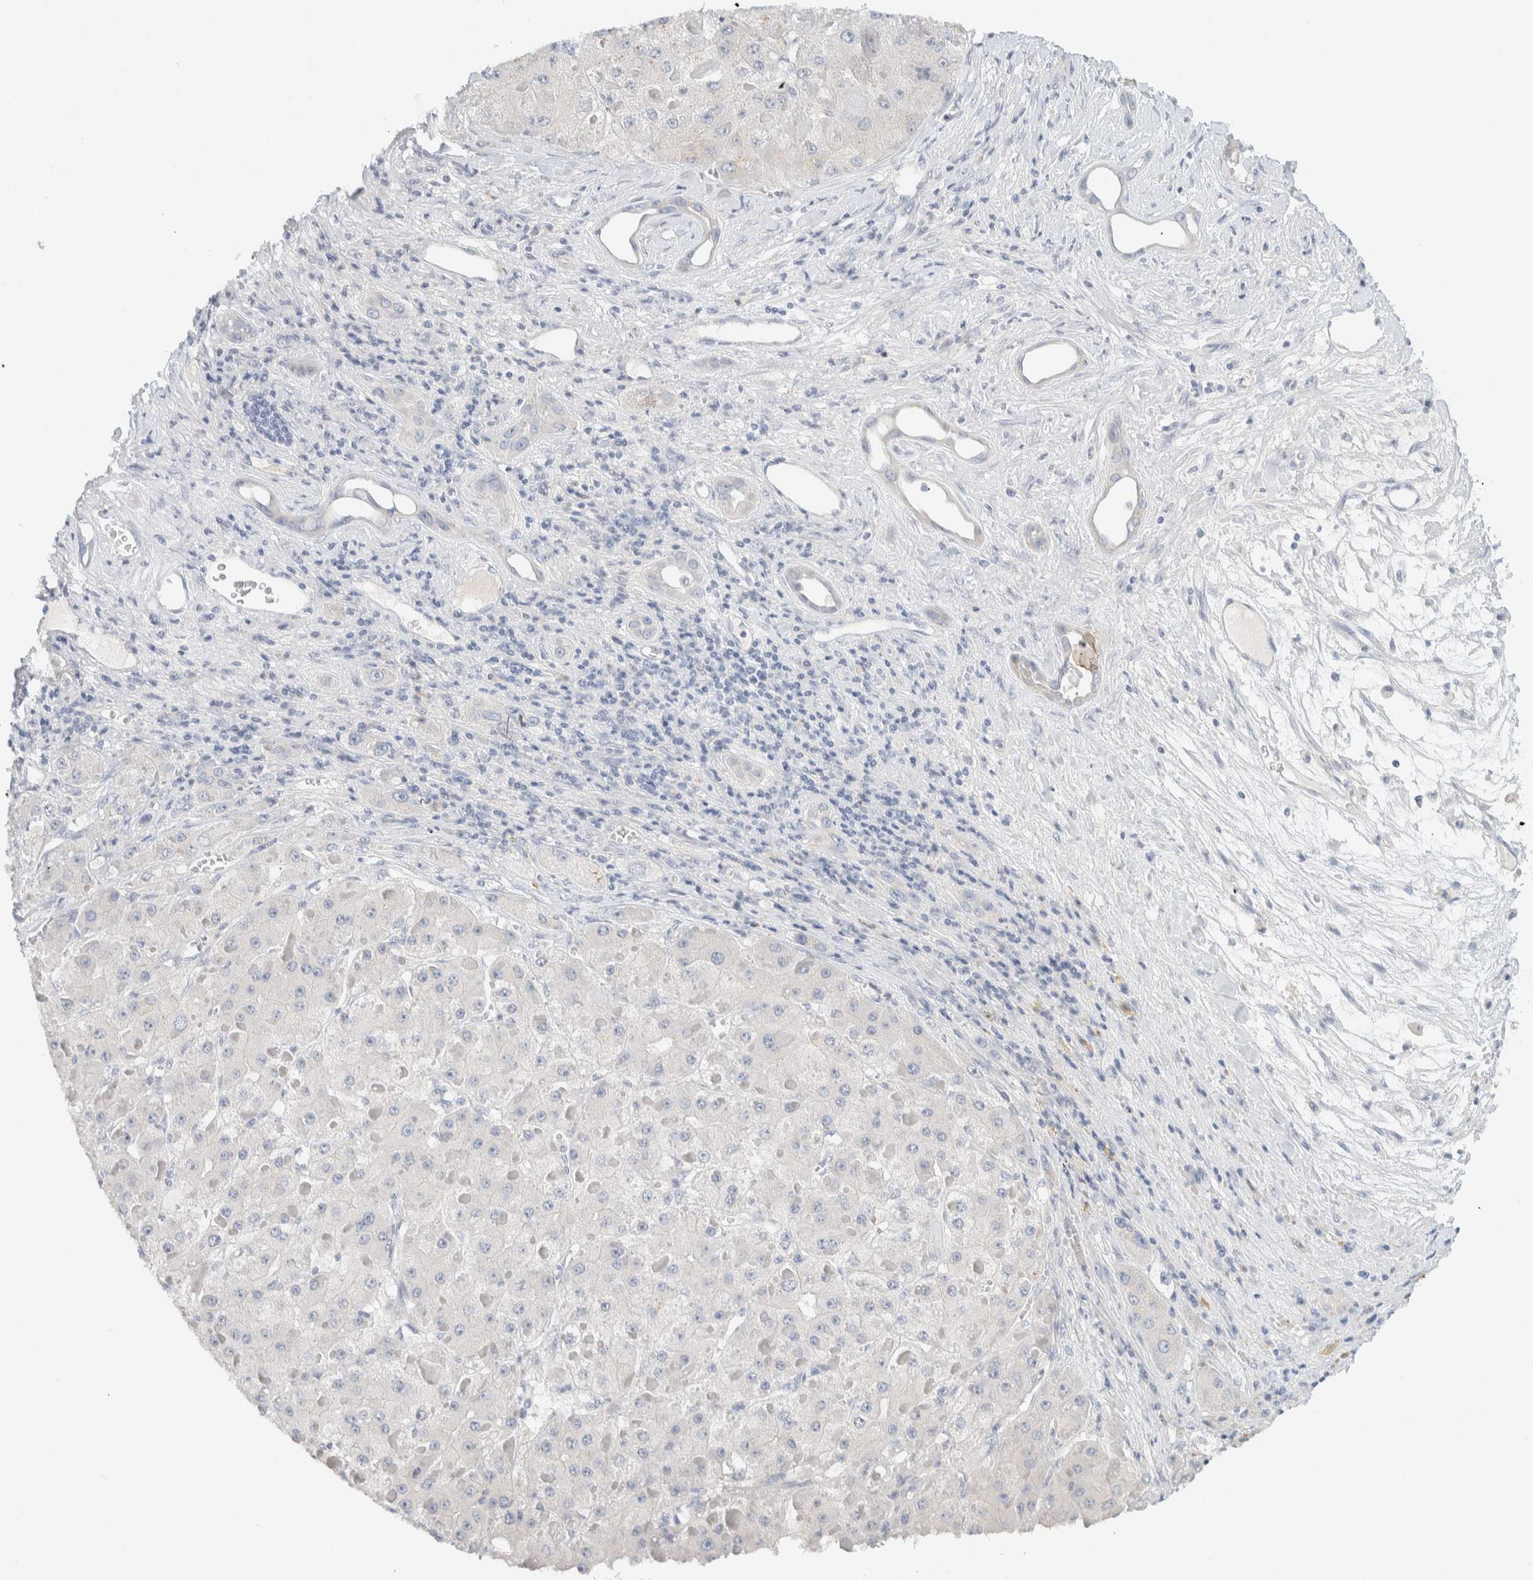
{"staining": {"intensity": "negative", "quantity": "none", "location": "none"}, "tissue": "liver cancer", "cell_type": "Tumor cells", "image_type": "cancer", "snomed": [{"axis": "morphology", "description": "Carcinoma, Hepatocellular, NOS"}, {"axis": "topography", "description": "Liver"}], "caption": "There is no significant expression in tumor cells of hepatocellular carcinoma (liver).", "gene": "ALOX12B", "patient": {"sex": "female", "age": 73}}